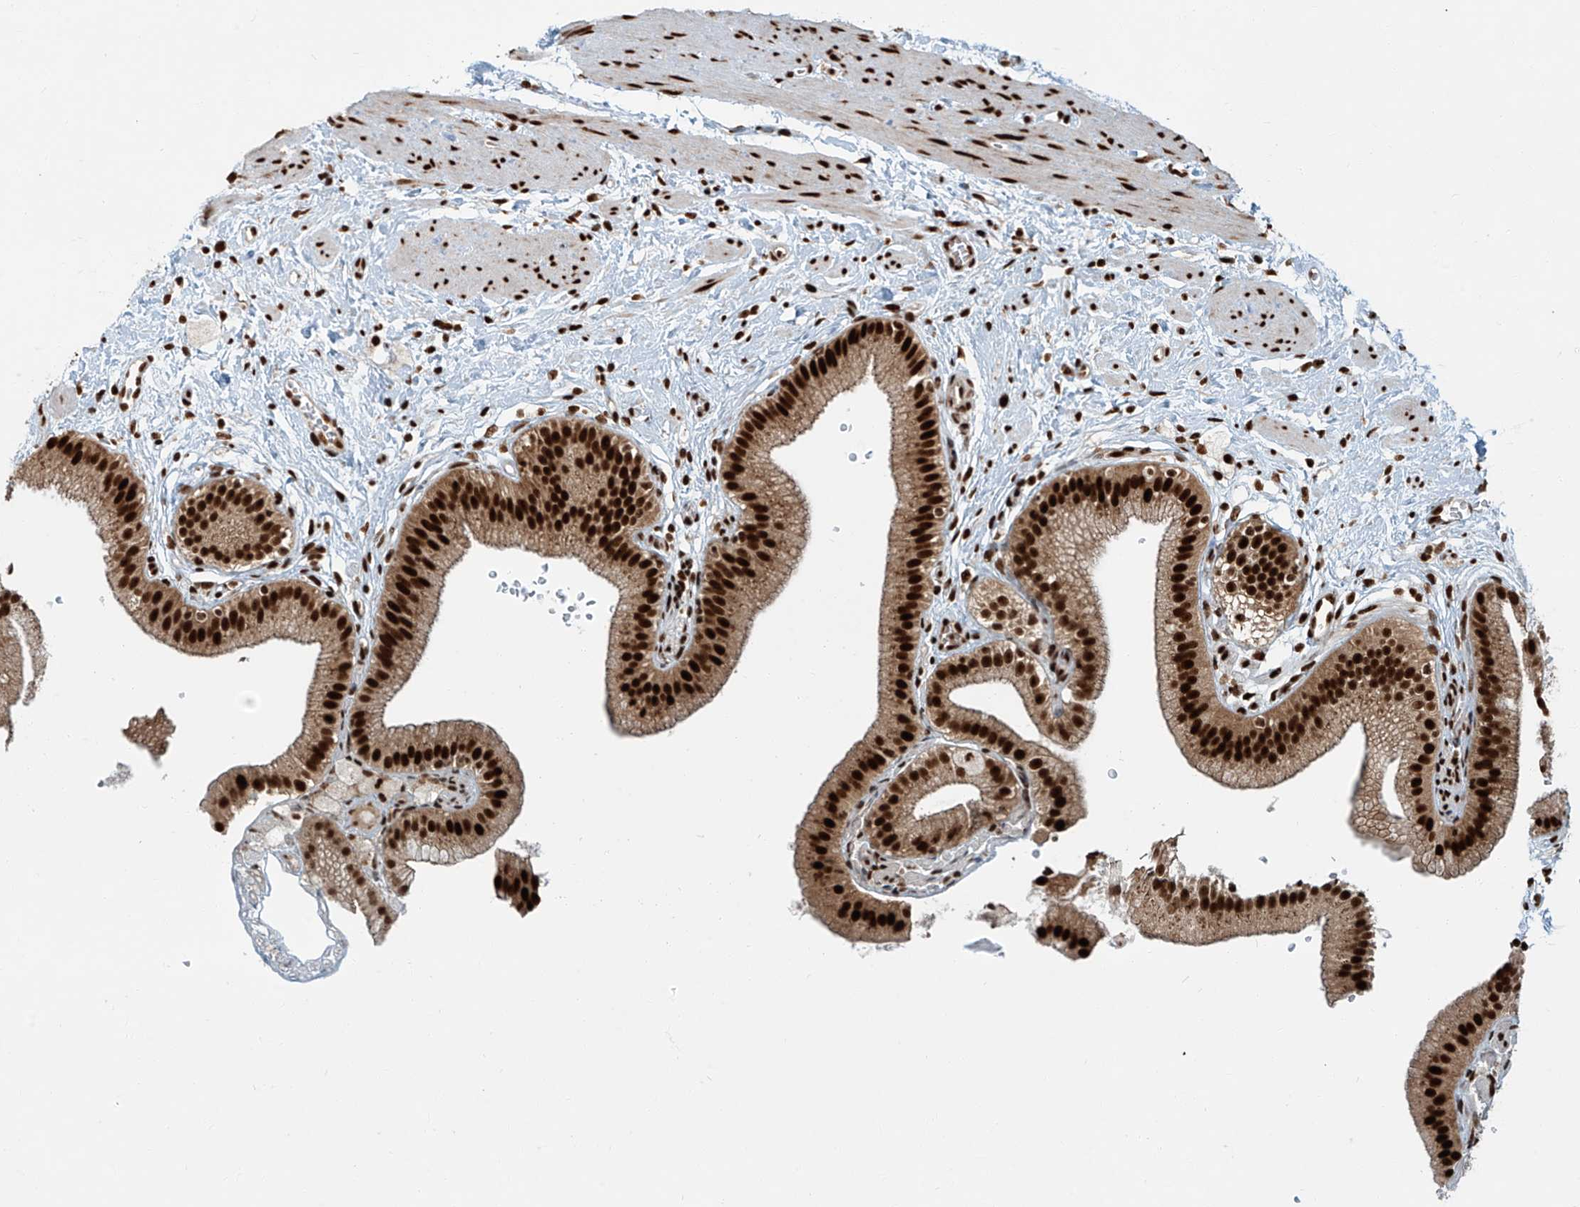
{"staining": {"intensity": "strong", "quantity": ">75%", "location": "cytoplasmic/membranous,nuclear"}, "tissue": "gallbladder", "cell_type": "Glandular cells", "image_type": "normal", "snomed": [{"axis": "morphology", "description": "Normal tissue, NOS"}, {"axis": "topography", "description": "Gallbladder"}], "caption": "Unremarkable gallbladder was stained to show a protein in brown. There is high levels of strong cytoplasmic/membranous,nuclear positivity in about >75% of glandular cells.", "gene": "FAM193B", "patient": {"sex": "male", "age": 55}}